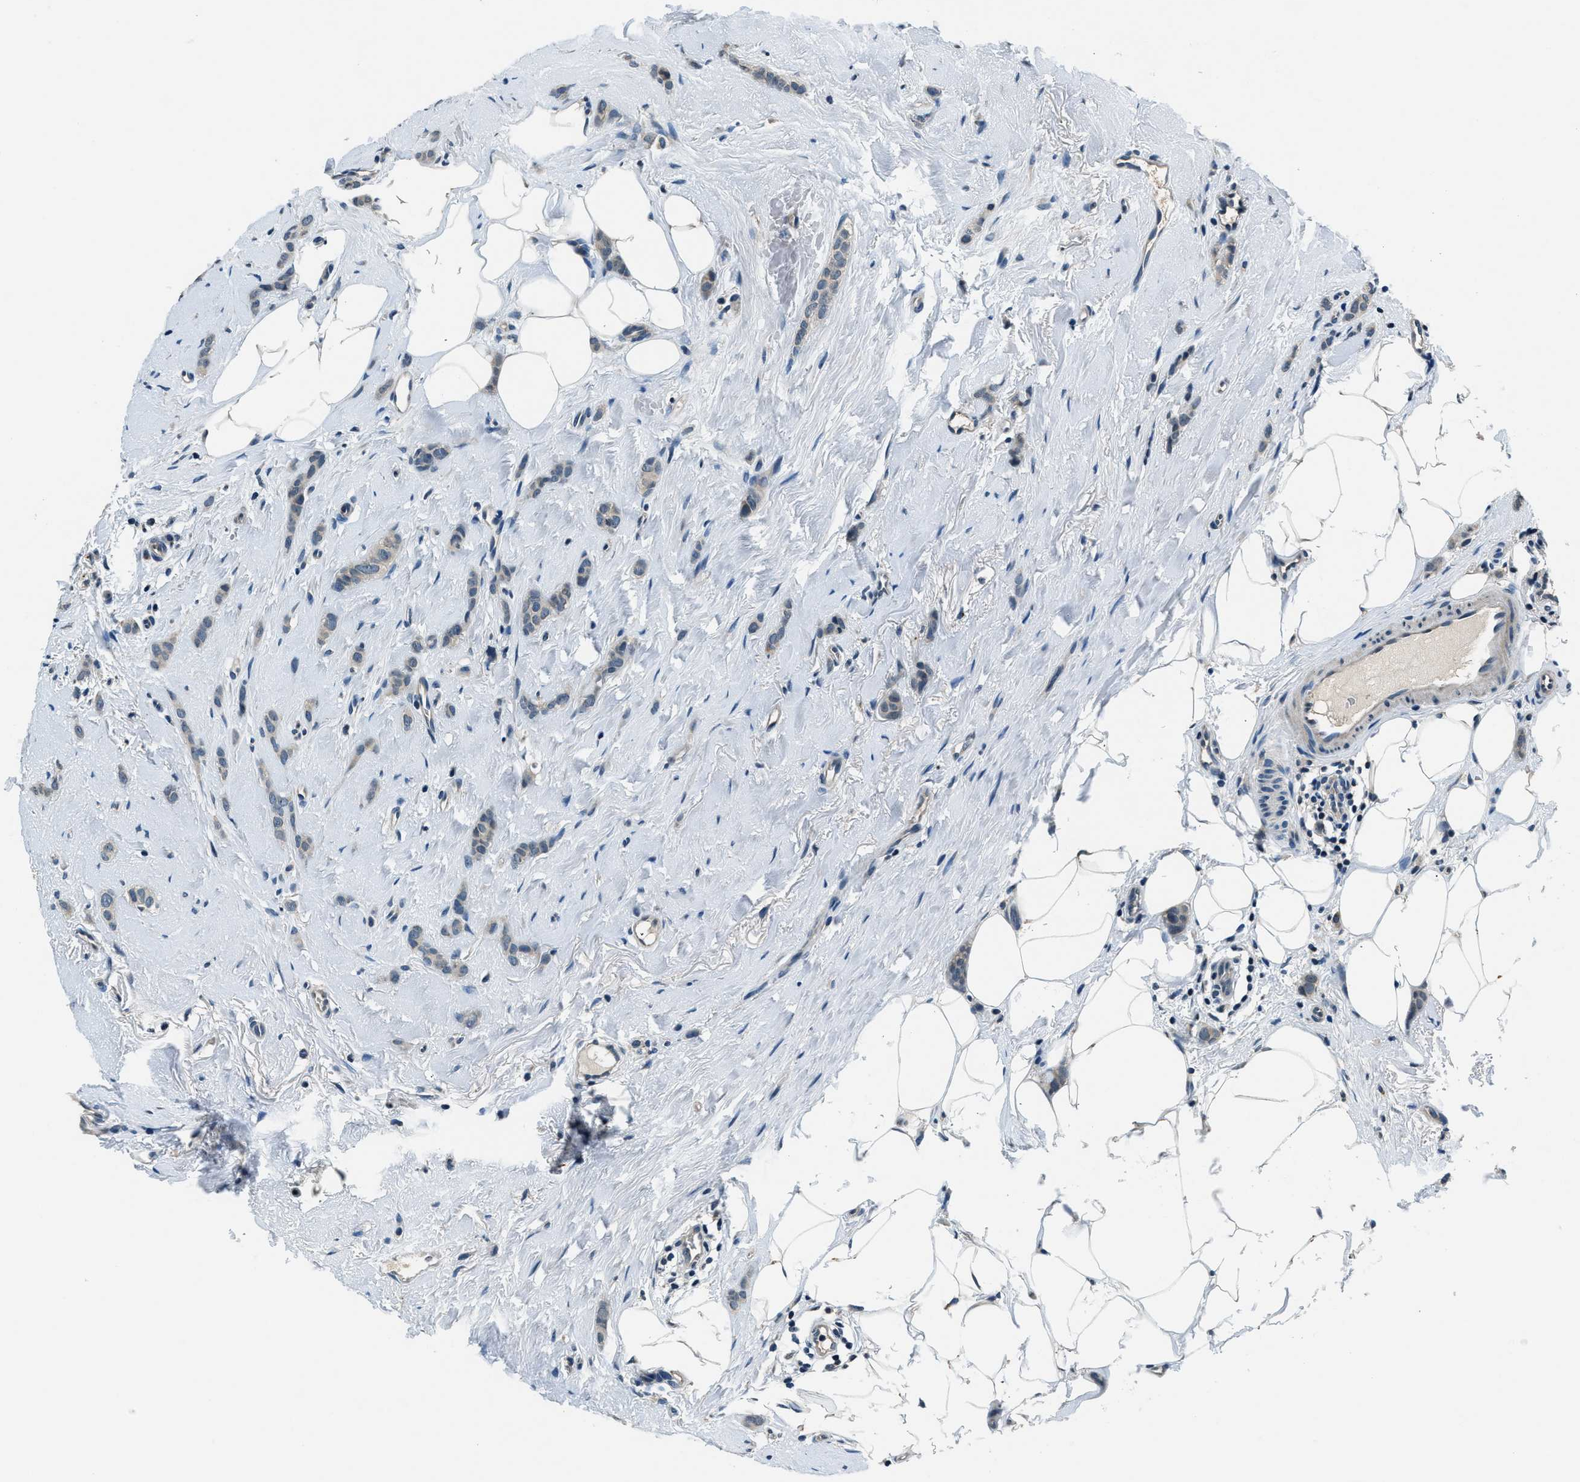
{"staining": {"intensity": "negative", "quantity": "none", "location": "none"}, "tissue": "breast cancer", "cell_type": "Tumor cells", "image_type": "cancer", "snomed": [{"axis": "morphology", "description": "Lobular carcinoma"}, {"axis": "topography", "description": "Skin"}, {"axis": "topography", "description": "Breast"}], "caption": "Tumor cells are negative for brown protein staining in breast lobular carcinoma. (DAB IHC visualized using brightfield microscopy, high magnification).", "gene": "NME8", "patient": {"sex": "female", "age": 46}}